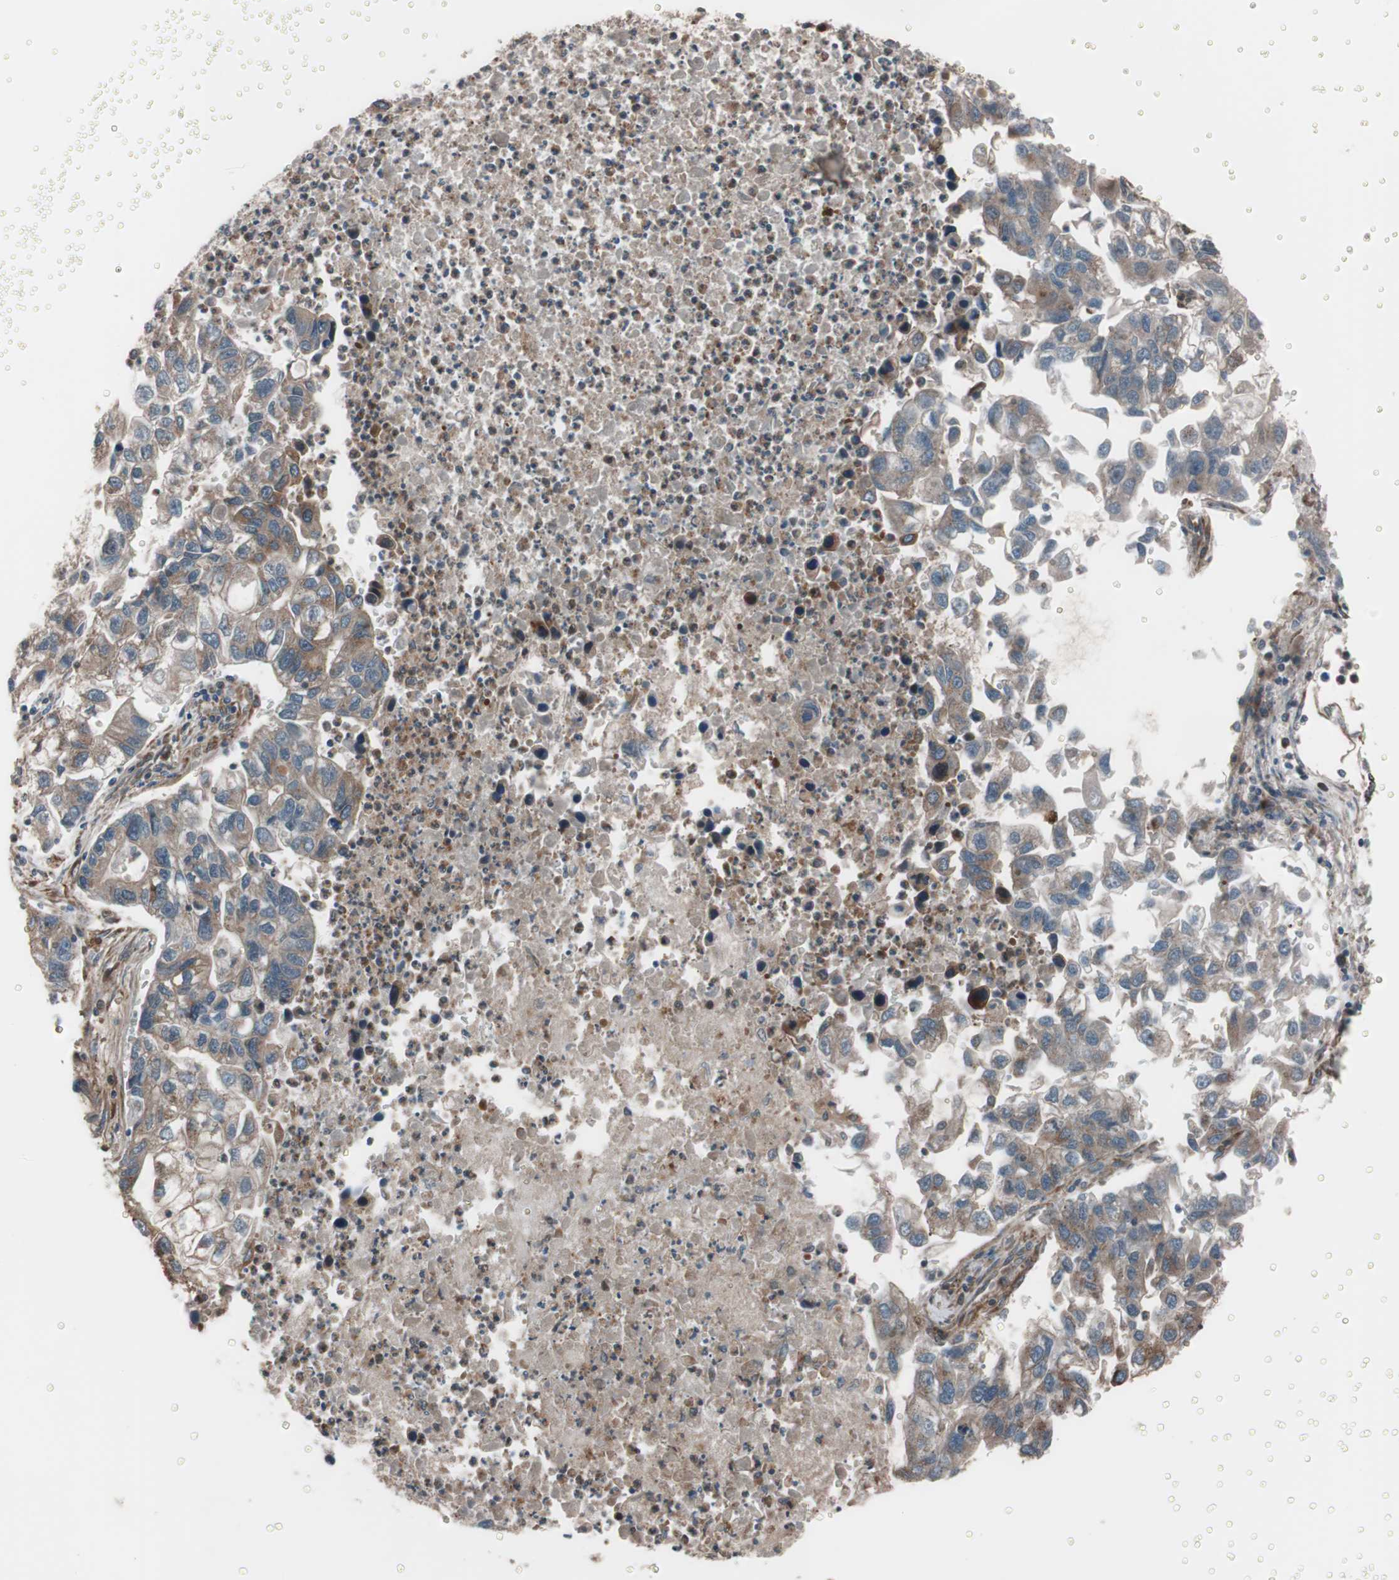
{"staining": {"intensity": "moderate", "quantity": ">75%", "location": "cytoplasmic/membranous"}, "tissue": "lung cancer", "cell_type": "Tumor cells", "image_type": "cancer", "snomed": [{"axis": "morphology", "description": "Adenocarcinoma, NOS"}, {"axis": "topography", "description": "Lung"}], "caption": "A micrograph of human lung cancer (adenocarcinoma) stained for a protein displays moderate cytoplasmic/membranous brown staining in tumor cells.", "gene": "SEC31A", "patient": {"sex": "female", "age": 51}}